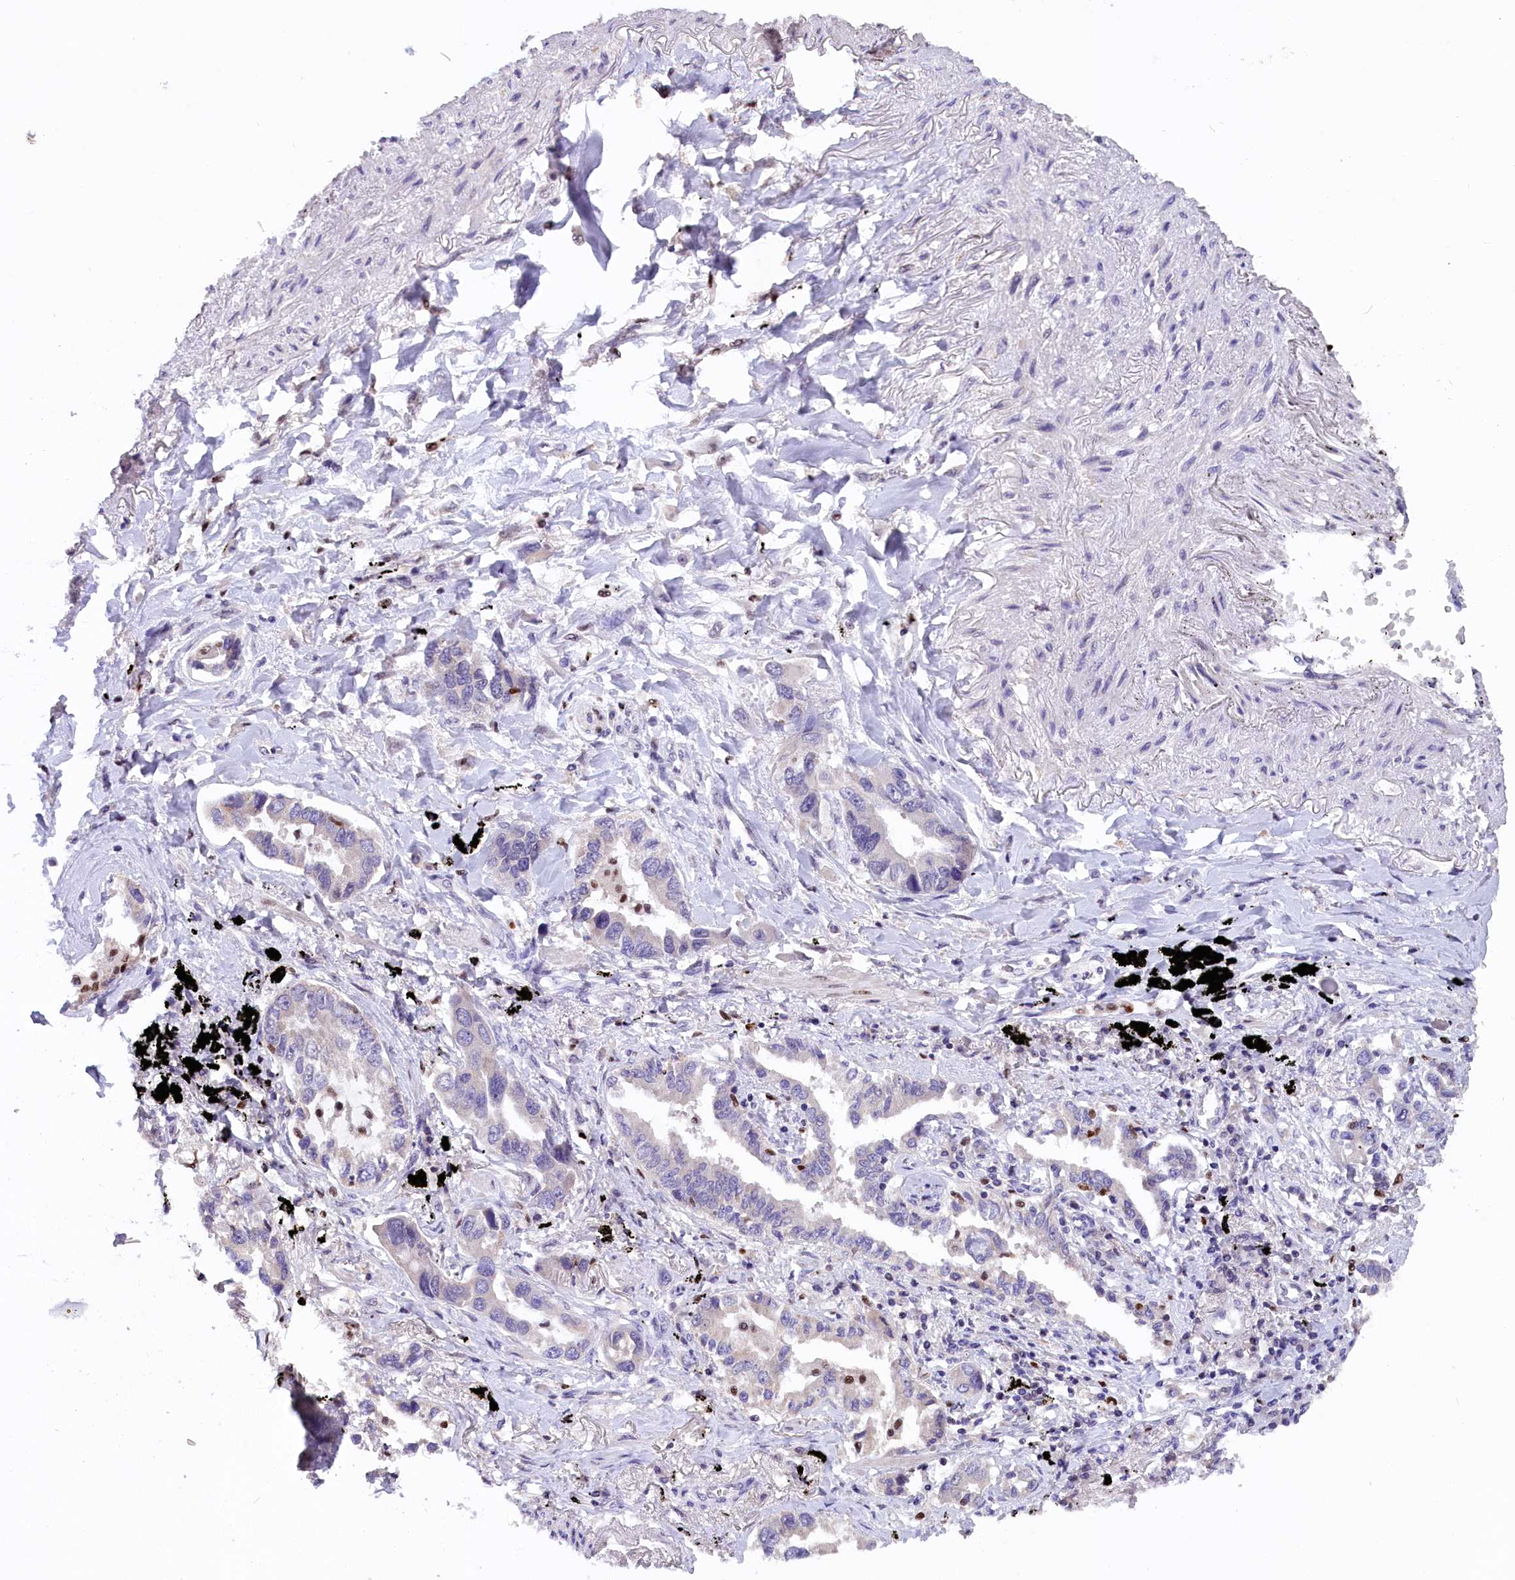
{"staining": {"intensity": "negative", "quantity": "none", "location": "none"}, "tissue": "lung cancer", "cell_type": "Tumor cells", "image_type": "cancer", "snomed": [{"axis": "morphology", "description": "Adenocarcinoma, NOS"}, {"axis": "topography", "description": "Lung"}], "caption": "Immunohistochemistry photomicrograph of neoplastic tissue: adenocarcinoma (lung) stained with DAB (3,3'-diaminobenzidine) displays no significant protein positivity in tumor cells. (DAB (3,3'-diaminobenzidine) immunohistochemistry, high magnification).", "gene": "BTBD9", "patient": {"sex": "male", "age": 67}}